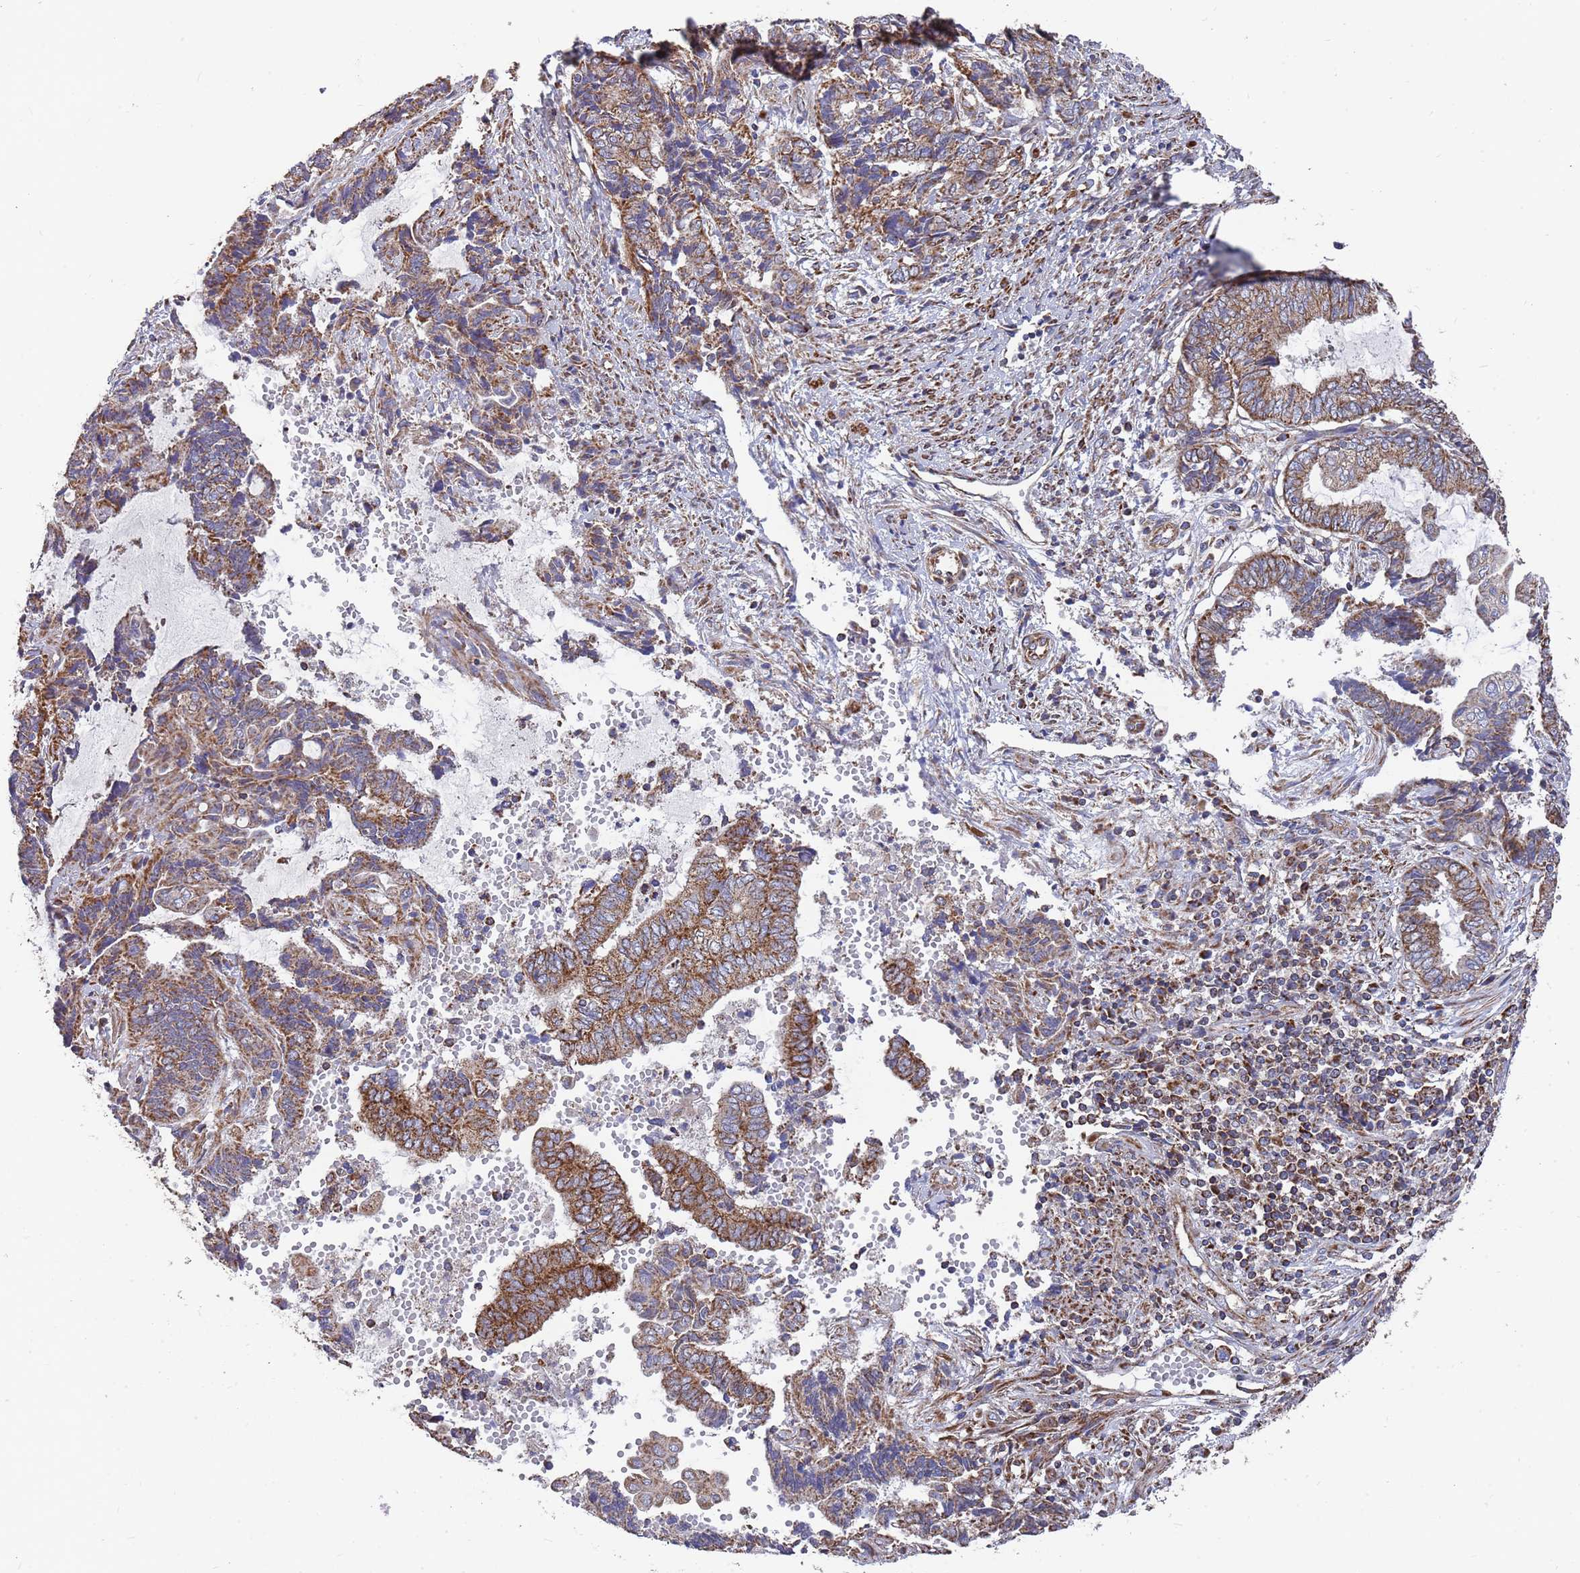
{"staining": {"intensity": "moderate", "quantity": ">75%", "location": "cytoplasmic/membranous"}, "tissue": "endometrial cancer", "cell_type": "Tumor cells", "image_type": "cancer", "snomed": [{"axis": "morphology", "description": "Adenocarcinoma, NOS"}, {"axis": "topography", "description": "Uterus"}, {"axis": "topography", "description": "Endometrium"}], "caption": "An immunohistochemistry image of tumor tissue is shown. Protein staining in brown shows moderate cytoplasmic/membranous positivity in endometrial cancer (adenocarcinoma) within tumor cells.", "gene": "WDFY3", "patient": {"sex": "female", "age": 70}}